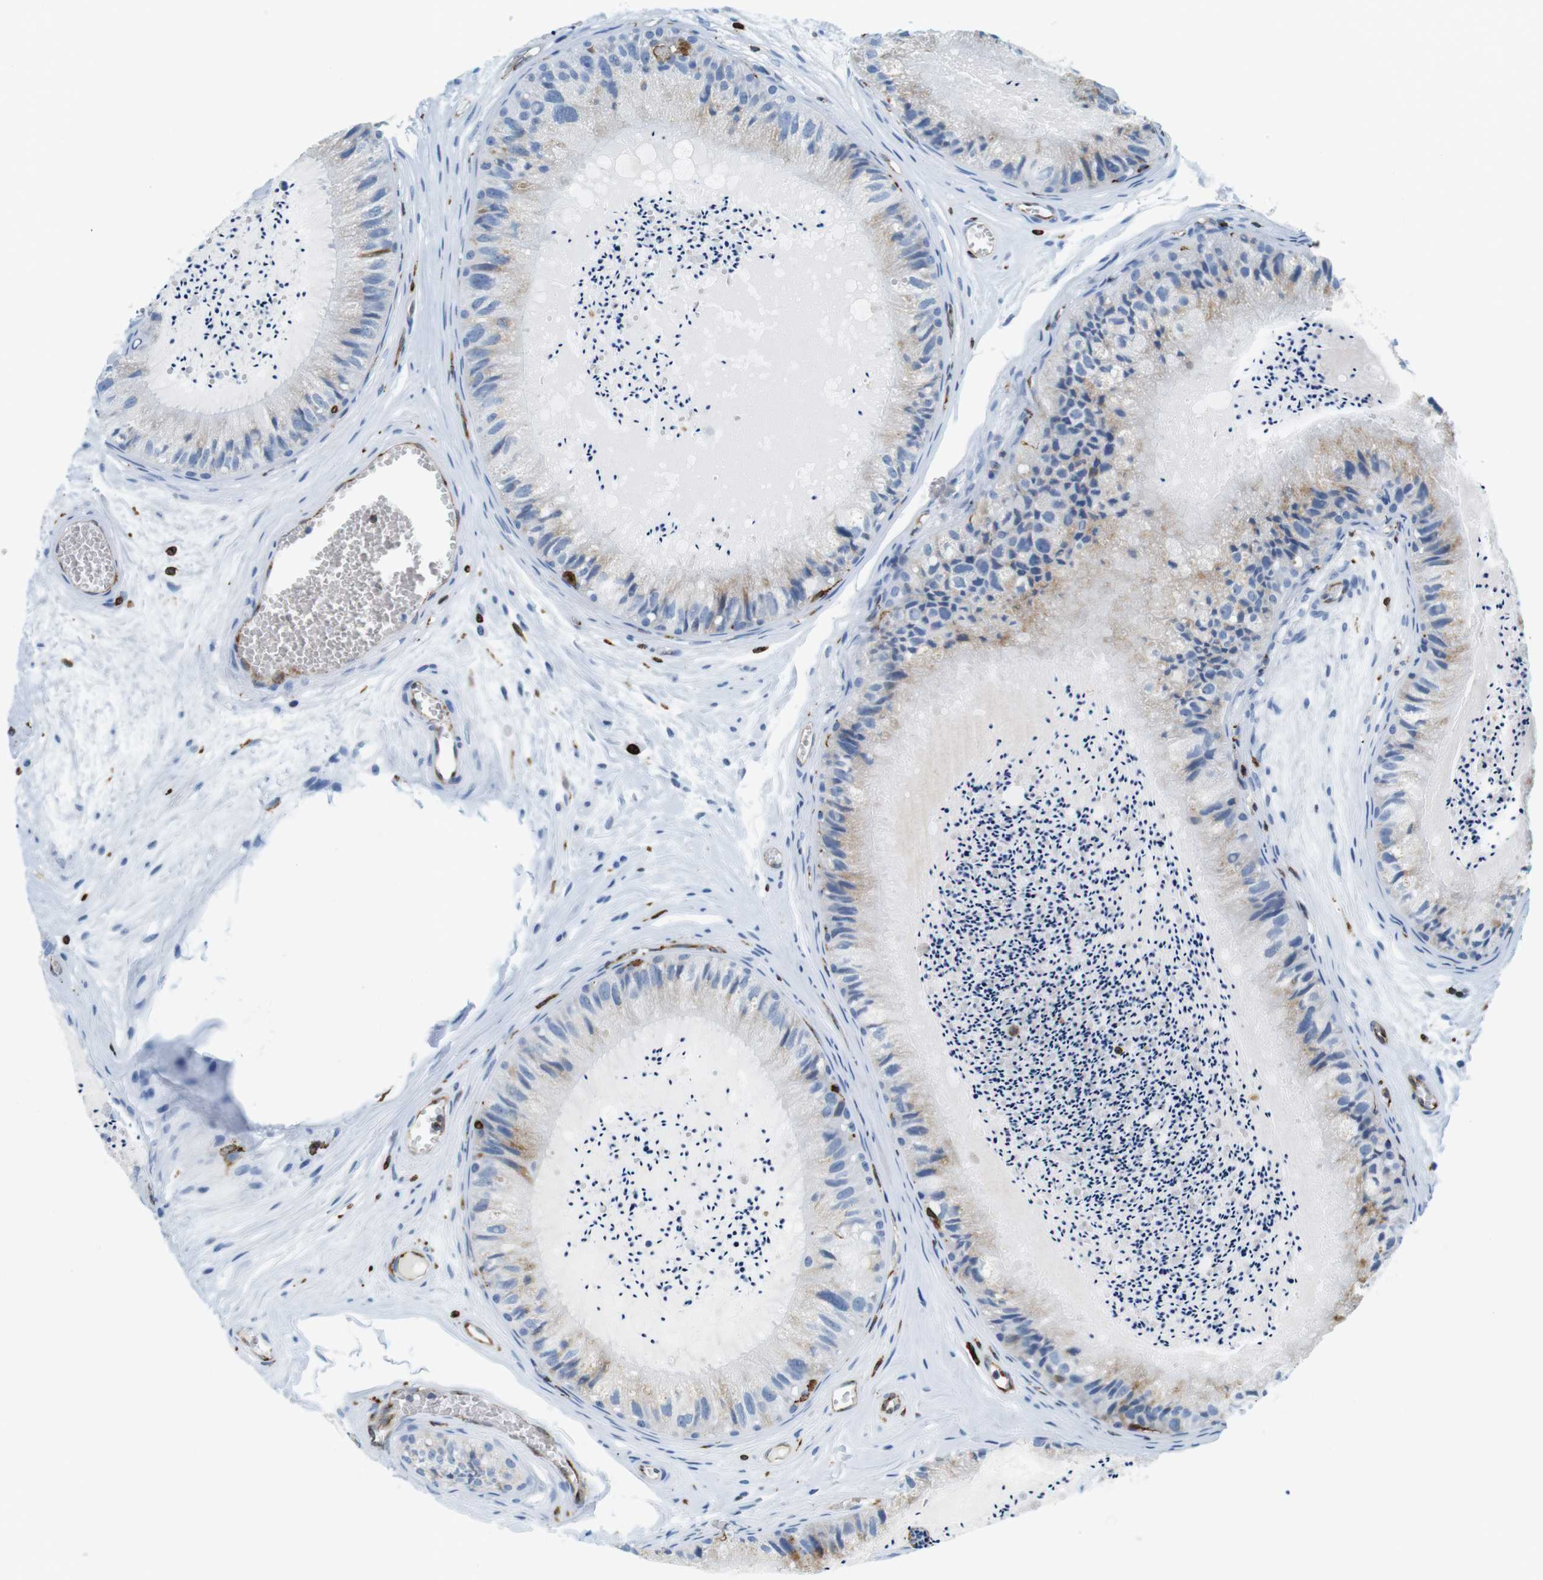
{"staining": {"intensity": "moderate", "quantity": "<25%", "location": "cytoplasmic/membranous"}, "tissue": "epididymis", "cell_type": "Glandular cells", "image_type": "normal", "snomed": [{"axis": "morphology", "description": "Normal tissue, NOS"}, {"axis": "topography", "description": "Epididymis"}], "caption": "High-power microscopy captured an immunohistochemistry (IHC) photomicrograph of unremarkable epididymis, revealing moderate cytoplasmic/membranous staining in approximately <25% of glandular cells. The staining was performed using DAB (3,3'-diaminobenzidine) to visualize the protein expression in brown, while the nuclei were stained in blue with hematoxylin (Magnification: 20x).", "gene": "CIITA", "patient": {"sex": "male", "age": 31}}